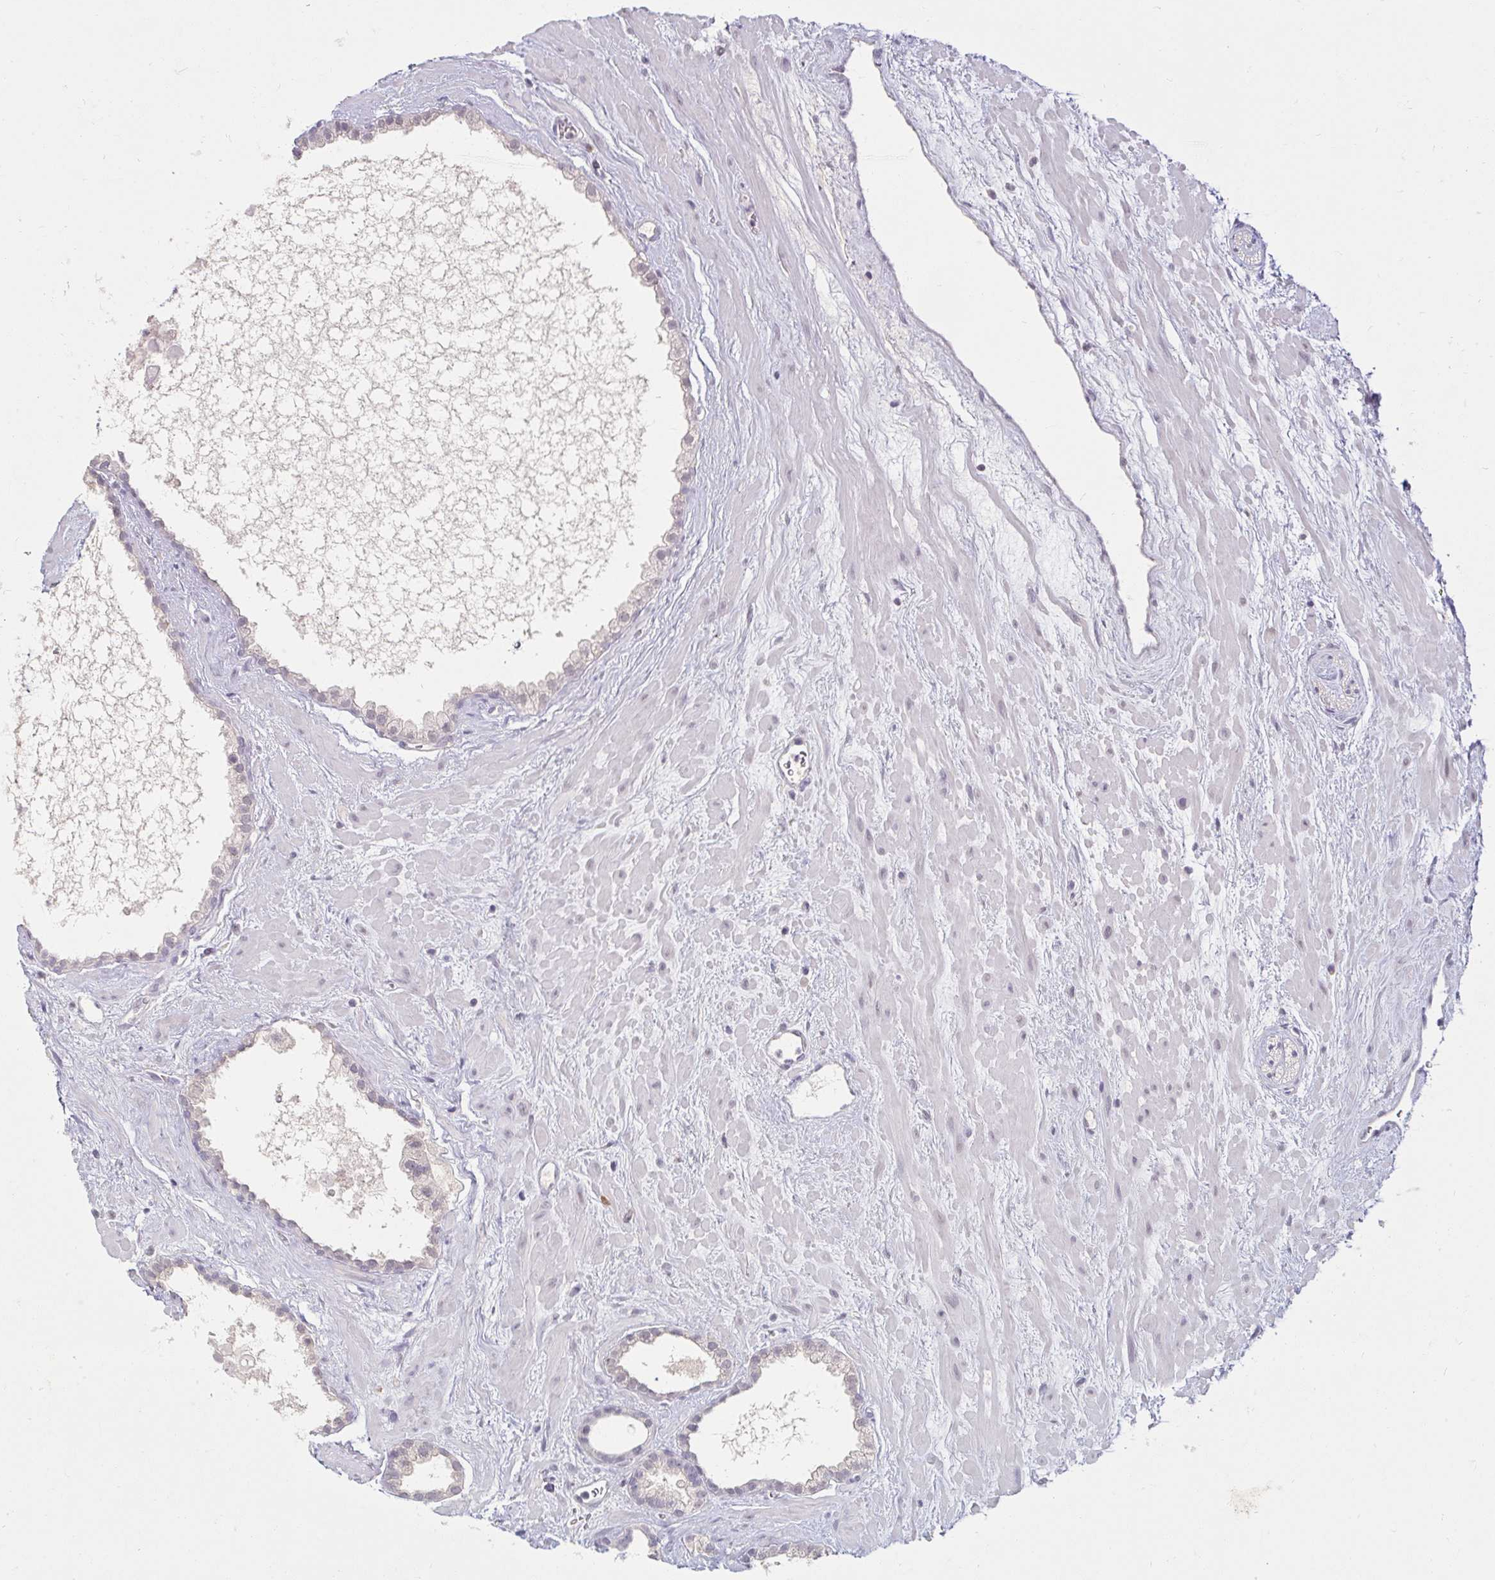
{"staining": {"intensity": "negative", "quantity": "none", "location": "none"}, "tissue": "prostate cancer", "cell_type": "Tumor cells", "image_type": "cancer", "snomed": [{"axis": "morphology", "description": "Adenocarcinoma, Low grade"}, {"axis": "topography", "description": "Prostate"}], "caption": "Tumor cells show no significant expression in prostate cancer (low-grade adenocarcinoma).", "gene": "DDN", "patient": {"sex": "male", "age": 62}}